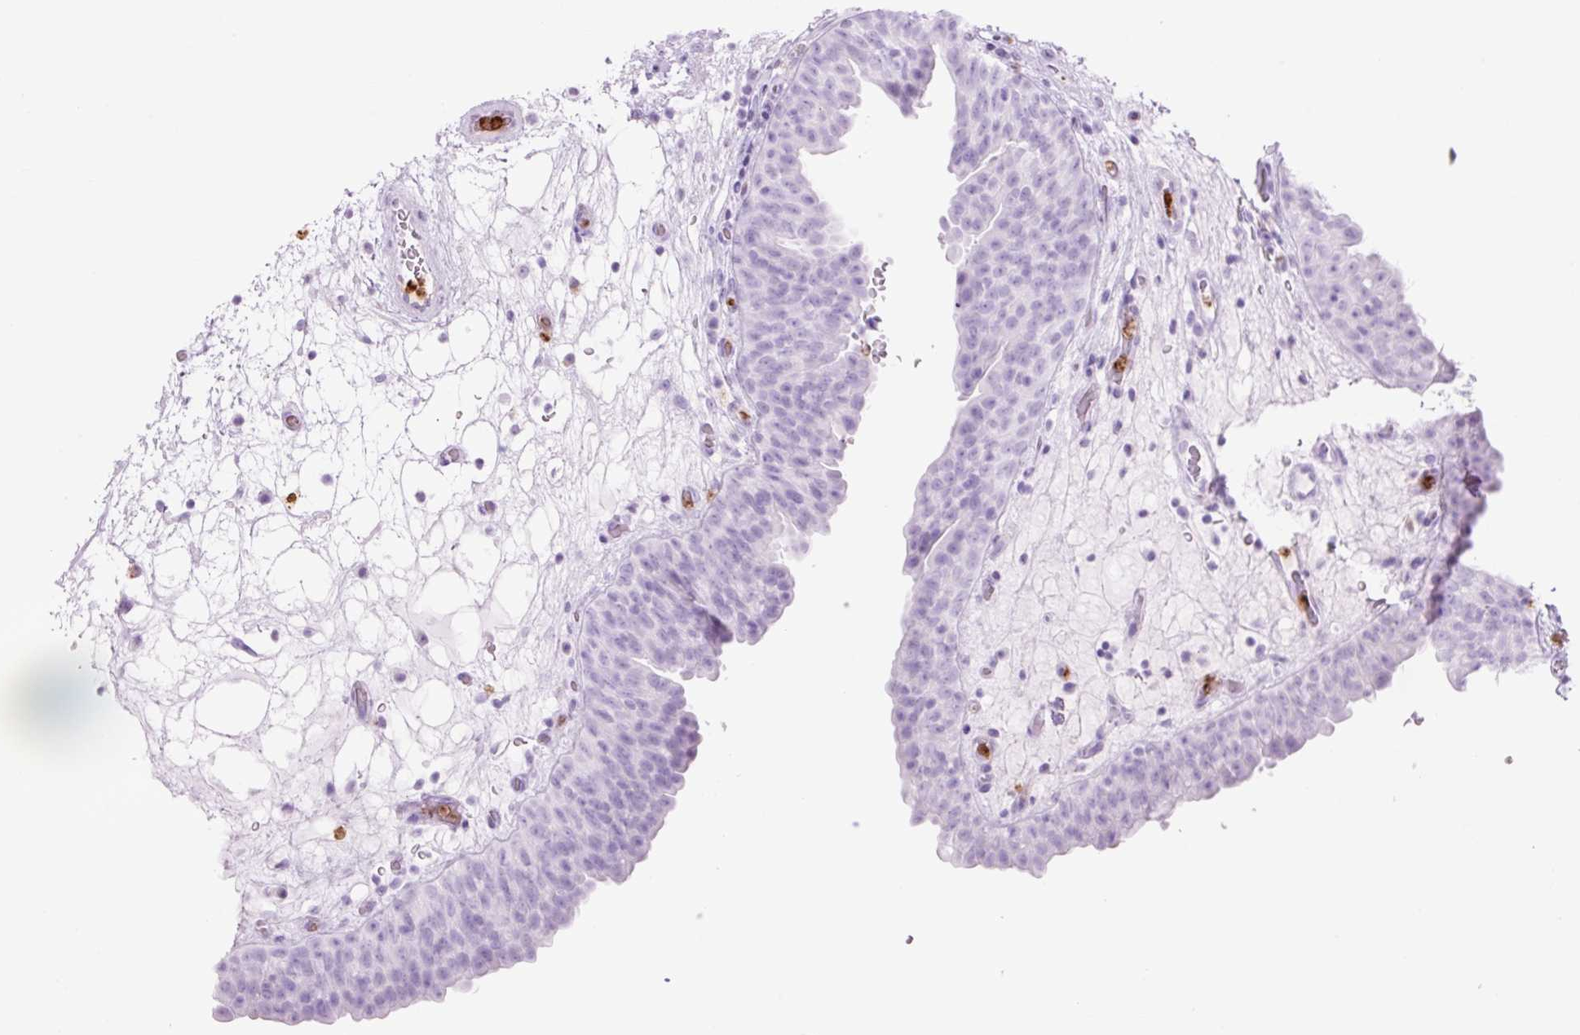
{"staining": {"intensity": "negative", "quantity": "none", "location": "none"}, "tissue": "urinary bladder", "cell_type": "Urothelial cells", "image_type": "normal", "snomed": [{"axis": "morphology", "description": "Normal tissue, NOS"}, {"axis": "topography", "description": "Urinary bladder"}], "caption": "IHC image of unremarkable urinary bladder: human urinary bladder stained with DAB shows no significant protein positivity in urothelial cells.", "gene": "LYZ", "patient": {"sex": "male", "age": 71}}